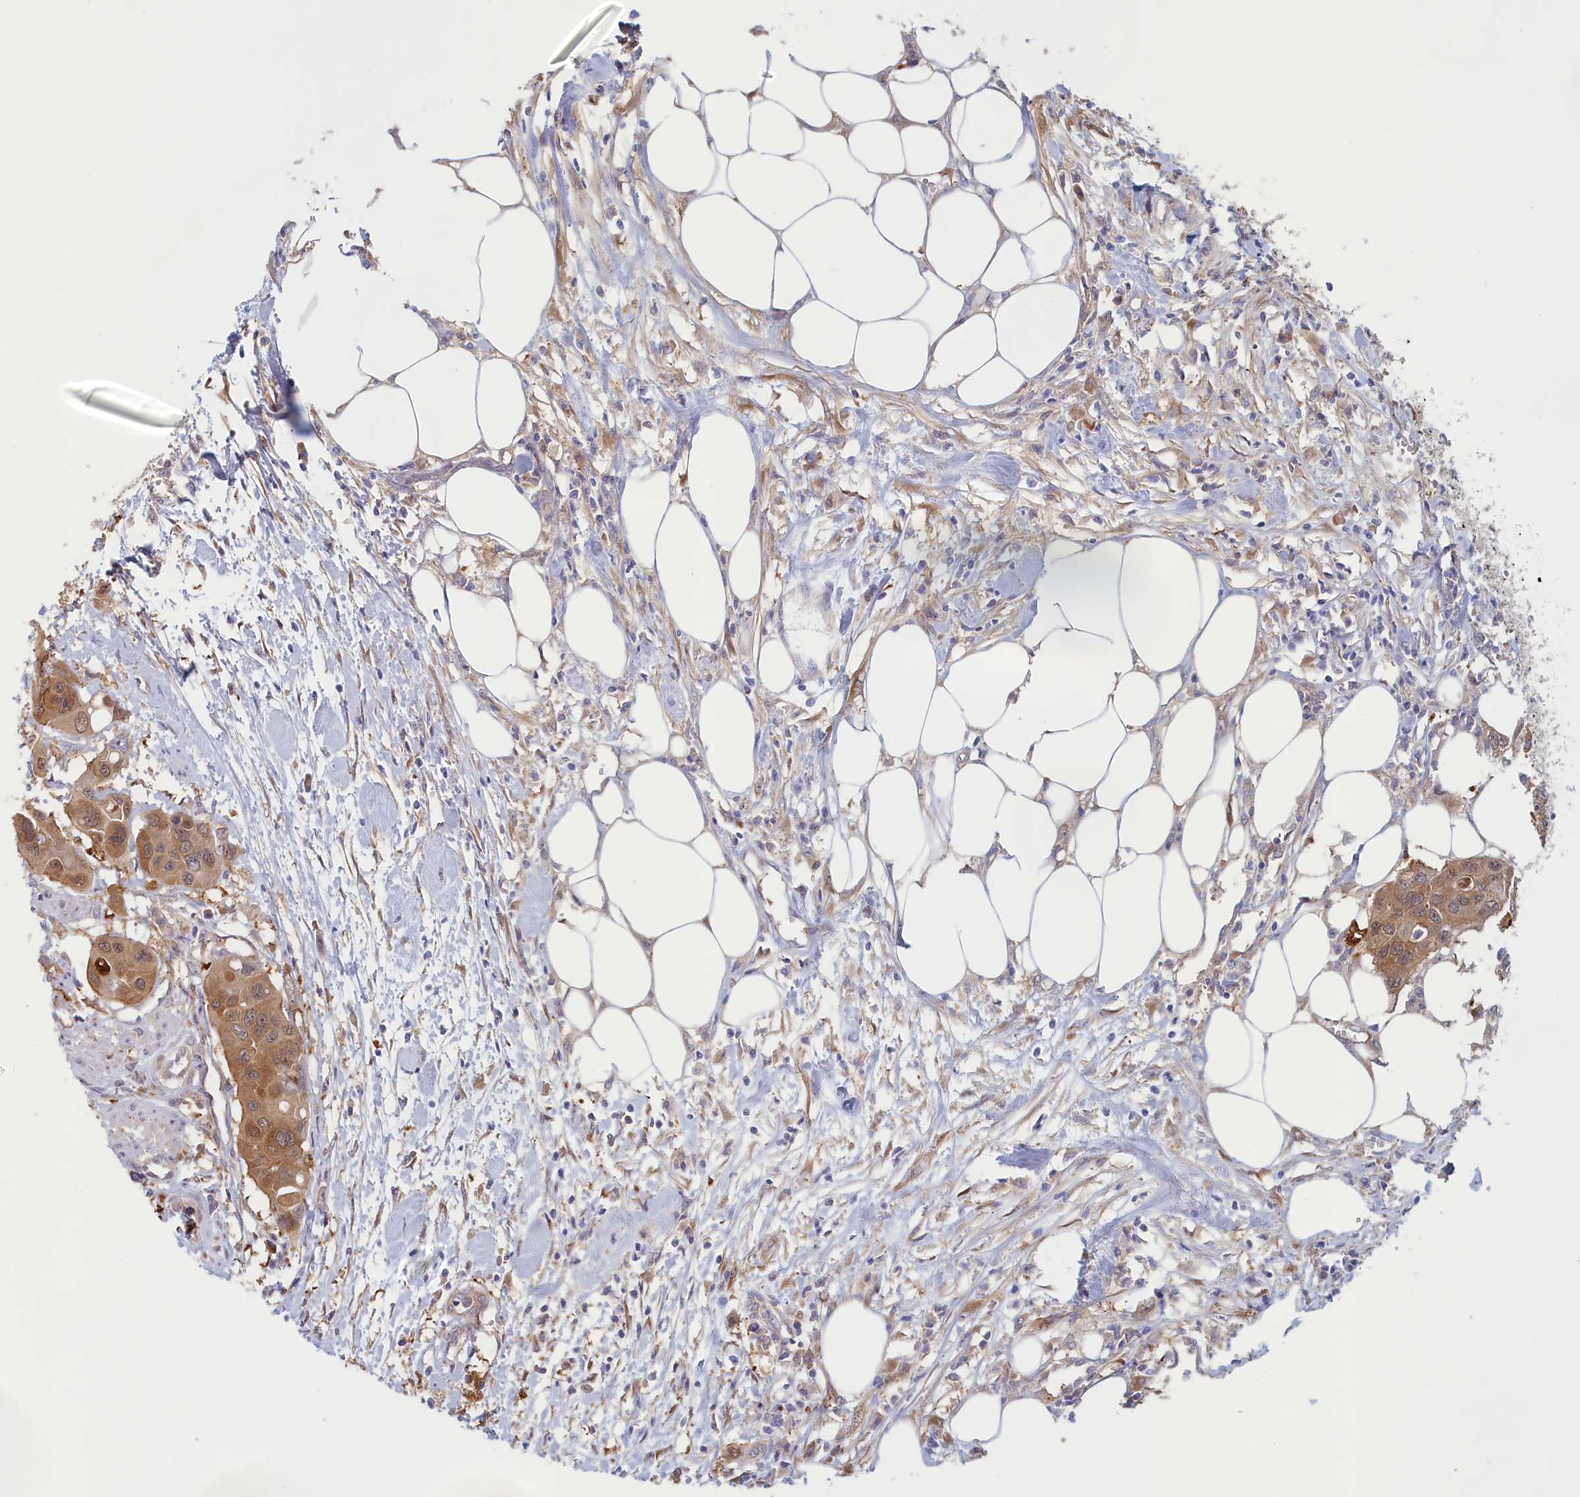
{"staining": {"intensity": "moderate", "quantity": ">75%", "location": "cytoplasmic/membranous"}, "tissue": "colorectal cancer", "cell_type": "Tumor cells", "image_type": "cancer", "snomed": [{"axis": "morphology", "description": "Adenocarcinoma, NOS"}, {"axis": "topography", "description": "Colon"}], "caption": "Moderate cytoplasmic/membranous protein staining is present in about >75% of tumor cells in adenocarcinoma (colorectal).", "gene": "SYNDIG1L", "patient": {"sex": "male", "age": 77}}